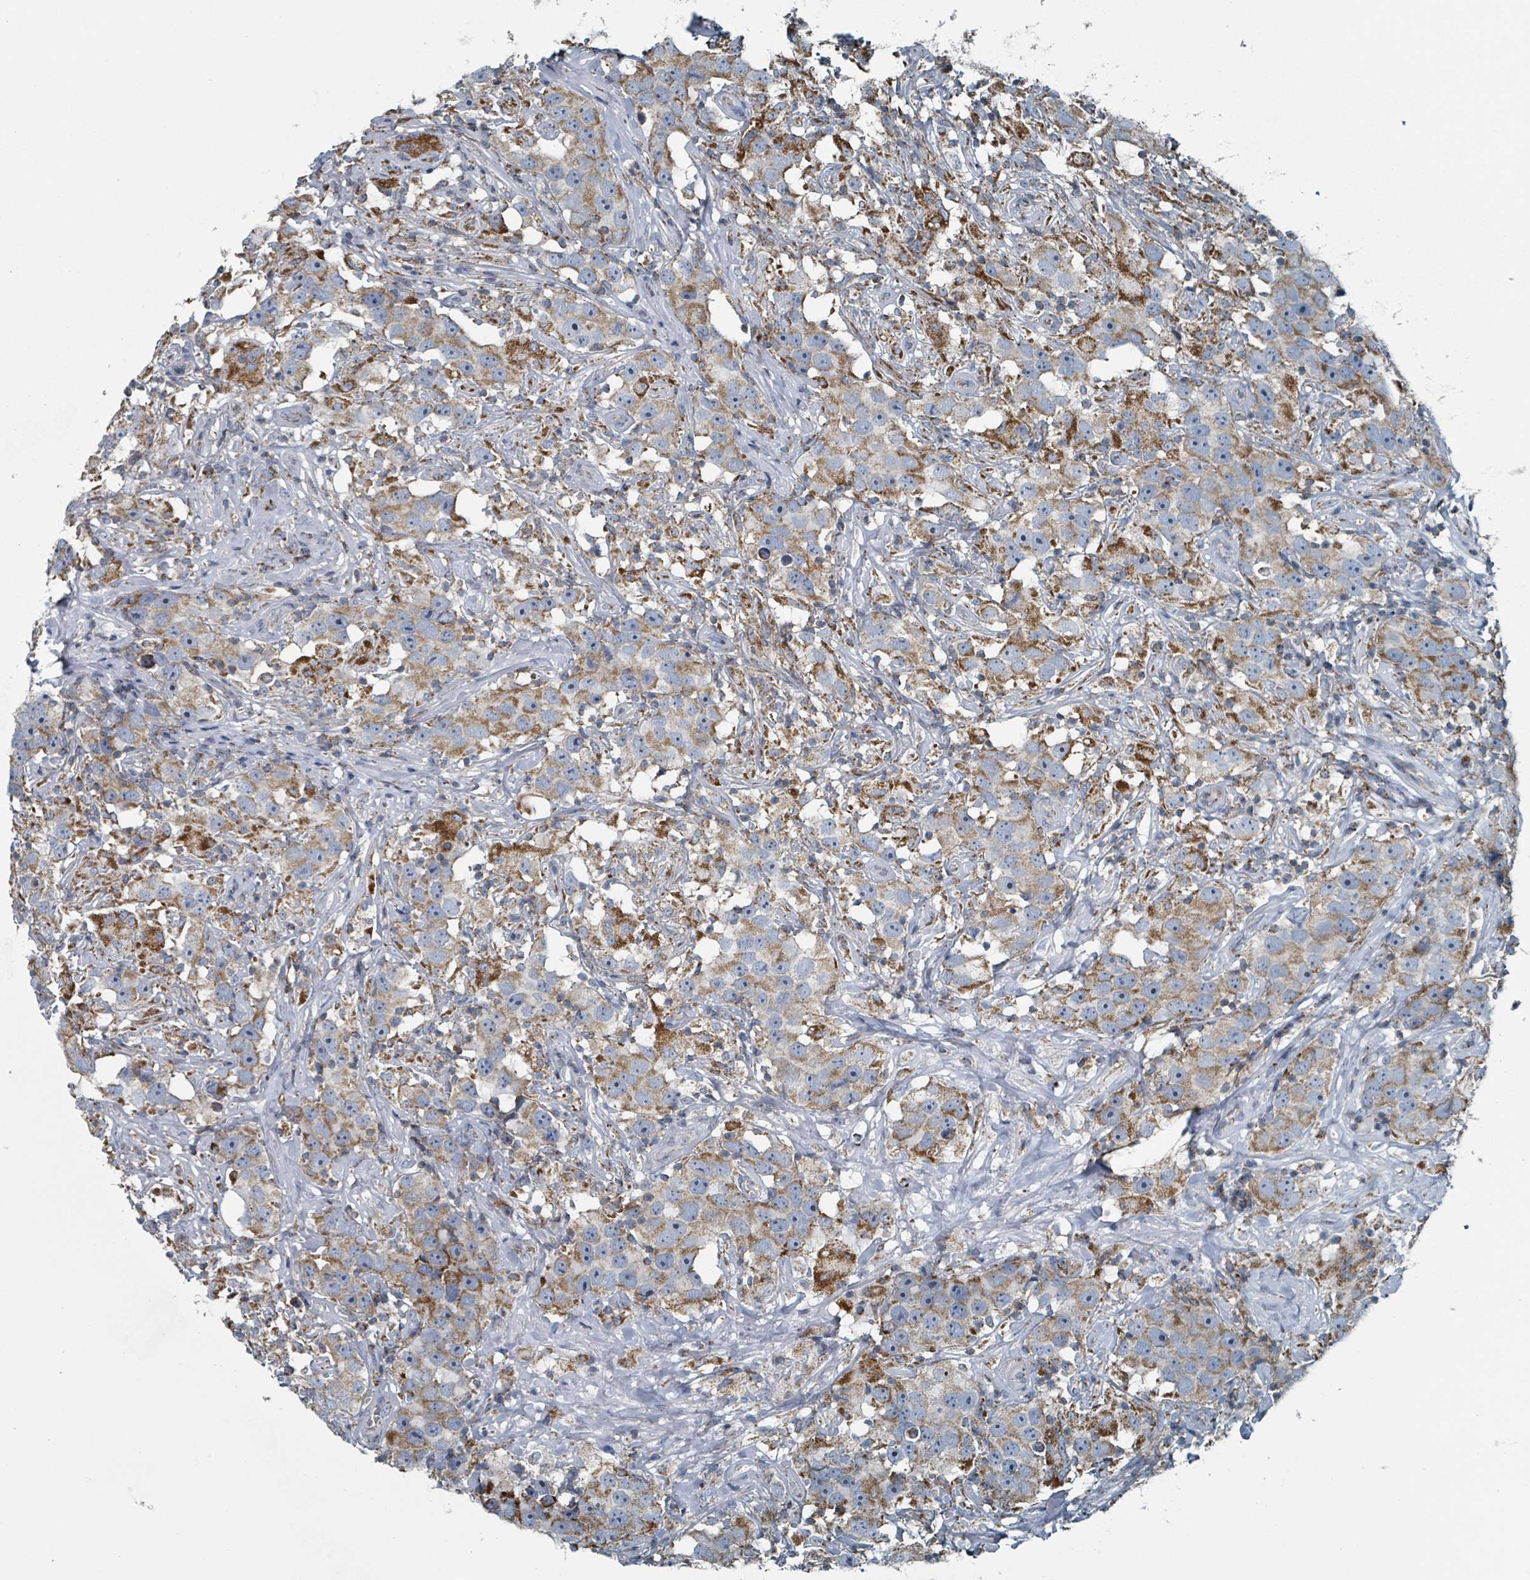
{"staining": {"intensity": "moderate", "quantity": "25%-75%", "location": "cytoplasmic/membranous"}, "tissue": "testis cancer", "cell_type": "Tumor cells", "image_type": "cancer", "snomed": [{"axis": "morphology", "description": "Seminoma, NOS"}, {"axis": "topography", "description": "Testis"}], "caption": "The image shows immunohistochemical staining of testis cancer (seminoma). There is moderate cytoplasmic/membranous positivity is identified in approximately 25%-75% of tumor cells.", "gene": "ABHD18", "patient": {"sex": "male", "age": 49}}